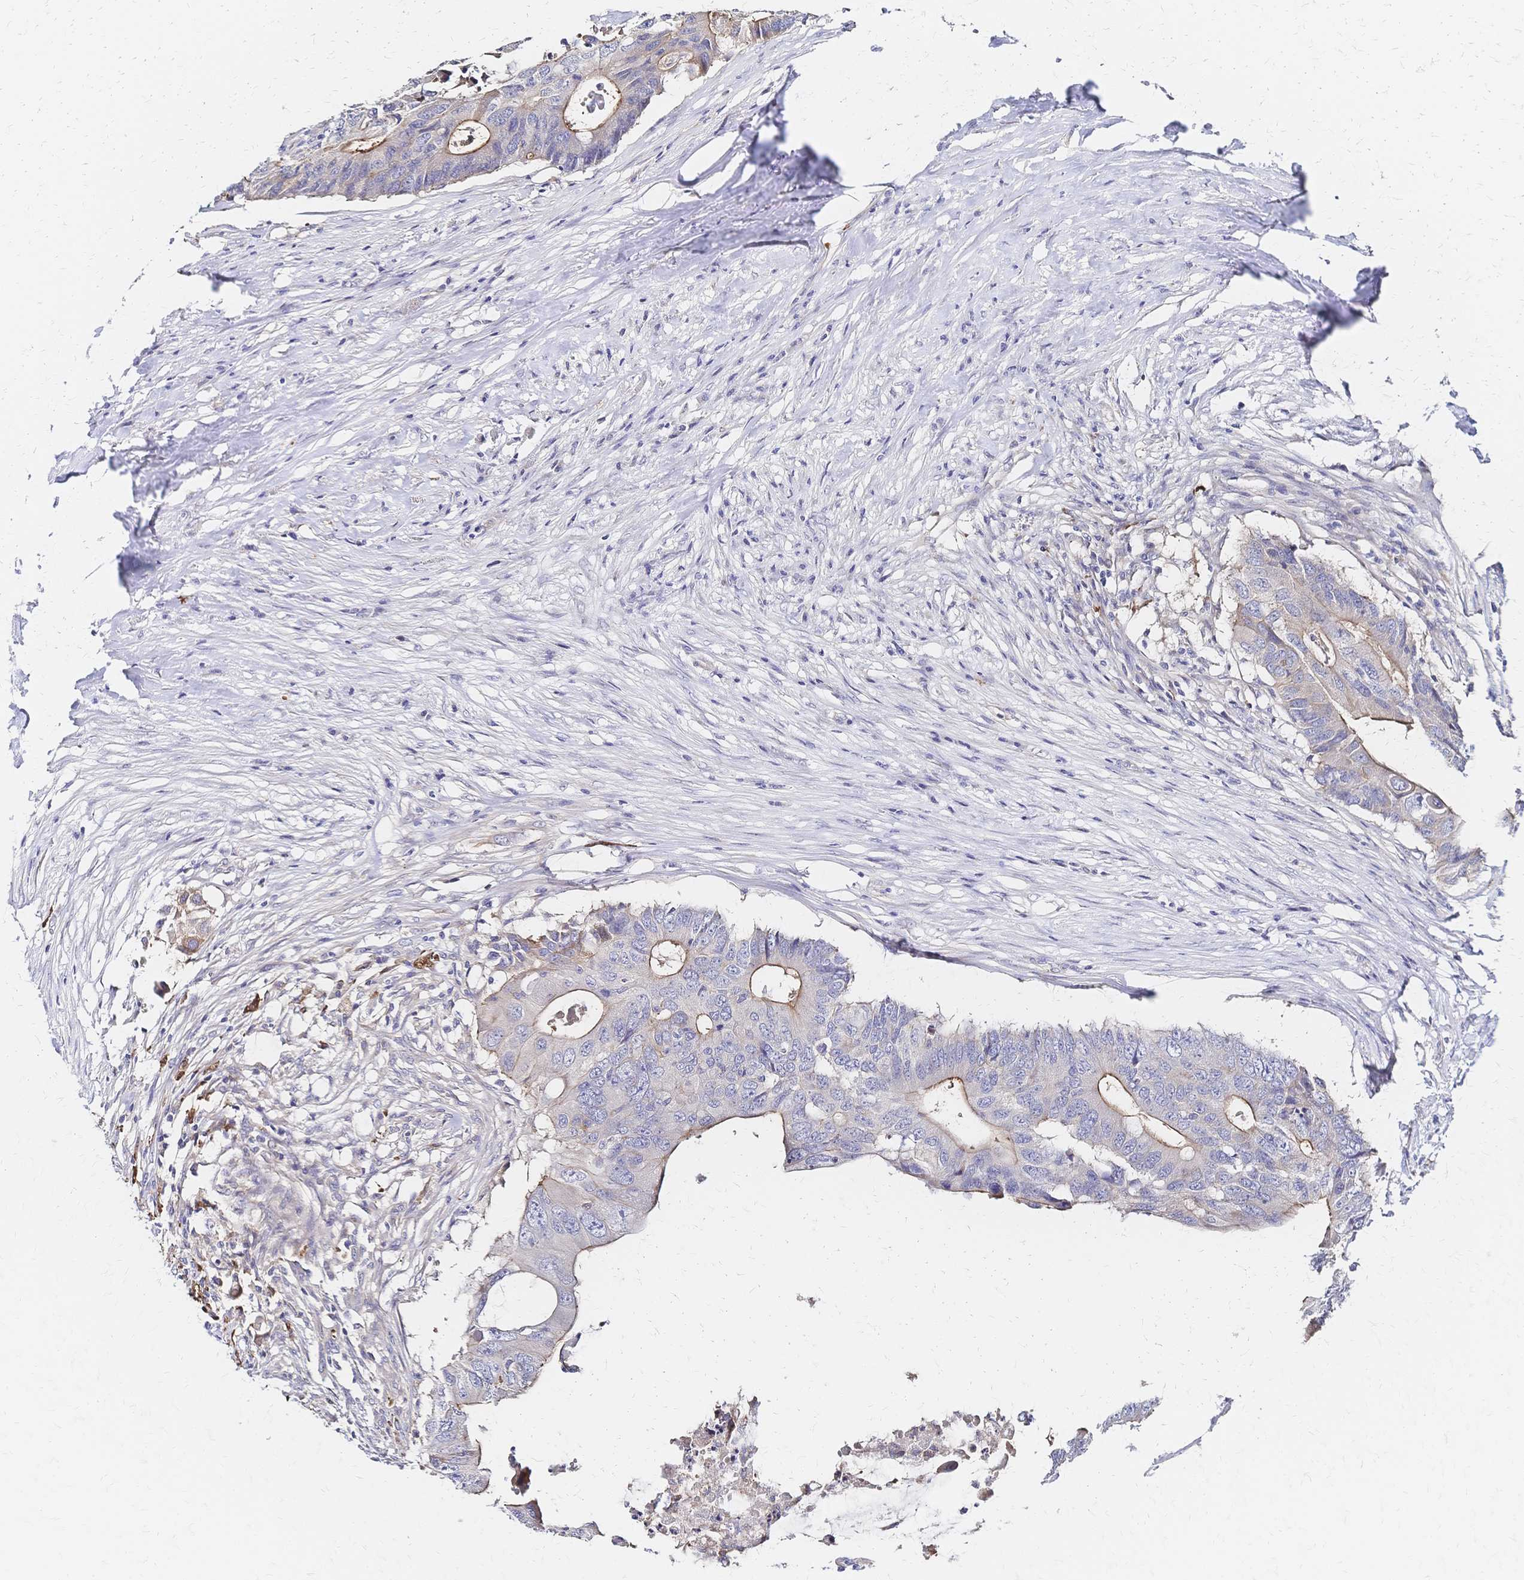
{"staining": {"intensity": "moderate", "quantity": "<25%", "location": "cytoplasmic/membranous"}, "tissue": "colorectal cancer", "cell_type": "Tumor cells", "image_type": "cancer", "snomed": [{"axis": "morphology", "description": "Adenocarcinoma, NOS"}, {"axis": "topography", "description": "Colon"}], "caption": "Brown immunohistochemical staining in adenocarcinoma (colorectal) demonstrates moderate cytoplasmic/membranous staining in approximately <25% of tumor cells.", "gene": "SLC5A1", "patient": {"sex": "male", "age": 71}}